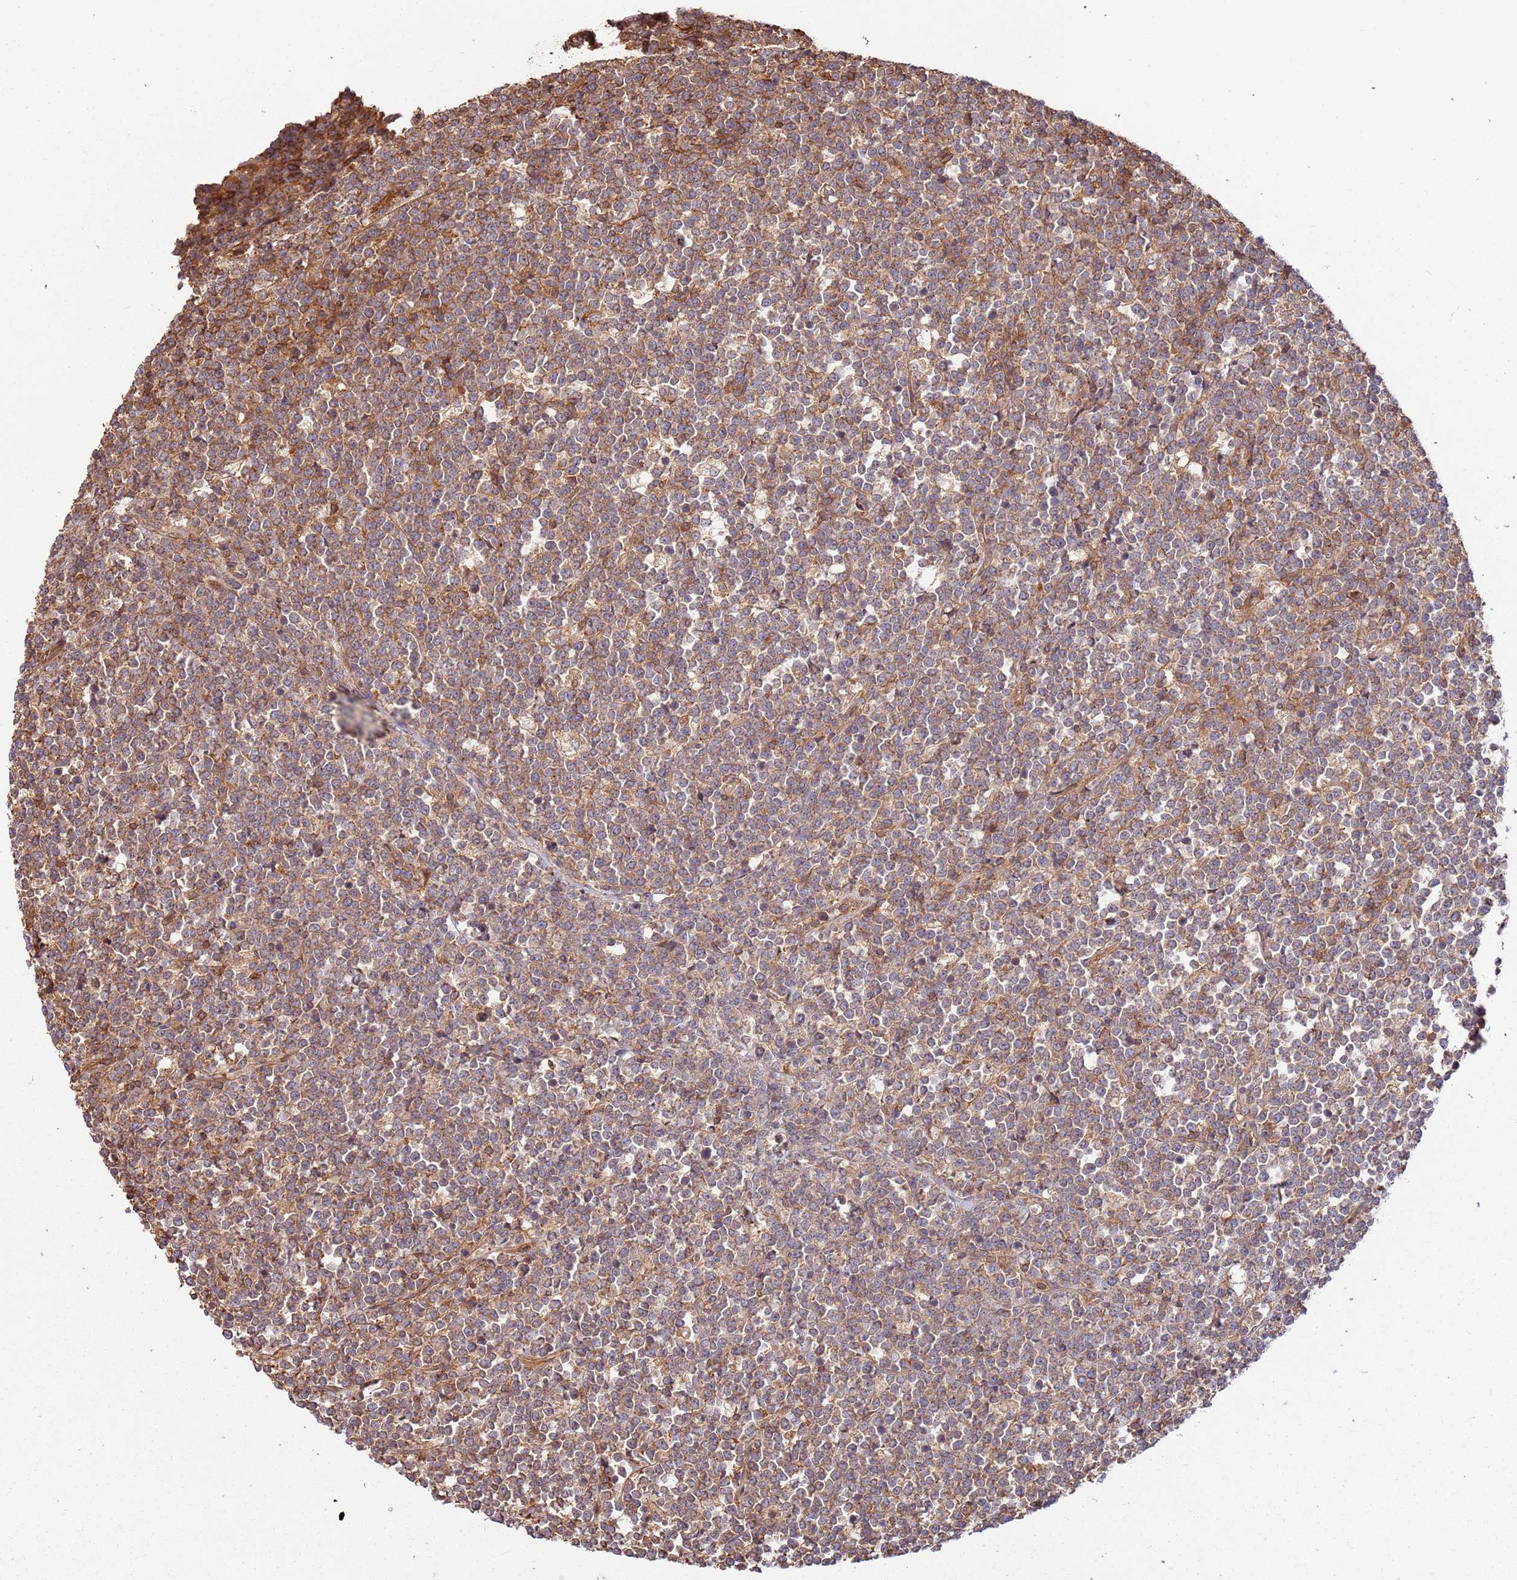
{"staining": {"intensity": "weak", "quantity": ">75%", "location": "cytoplasmic/membranous"}, "tissue": "lymphoma", "cell_type": "Tumor cells", "image_type": "cancer", "snomed": [{"axis": "morphology", "description": "Malignant lymphoma, non-Hodgkin's type, High grade"}, {"axis": "topography", "description": "Small intestine"}], "caption": "Immunohistochemistry histopathology image of human malignant lymphoma, non-Hodgkin's type (high-grade) stained for a protein (brown), which shows low levels of weak cytoplasmic/membranous expression in about >75% of tumor cells.", "gene": "ACVR2A", "patient": {"sex": "male", "age": 8}}